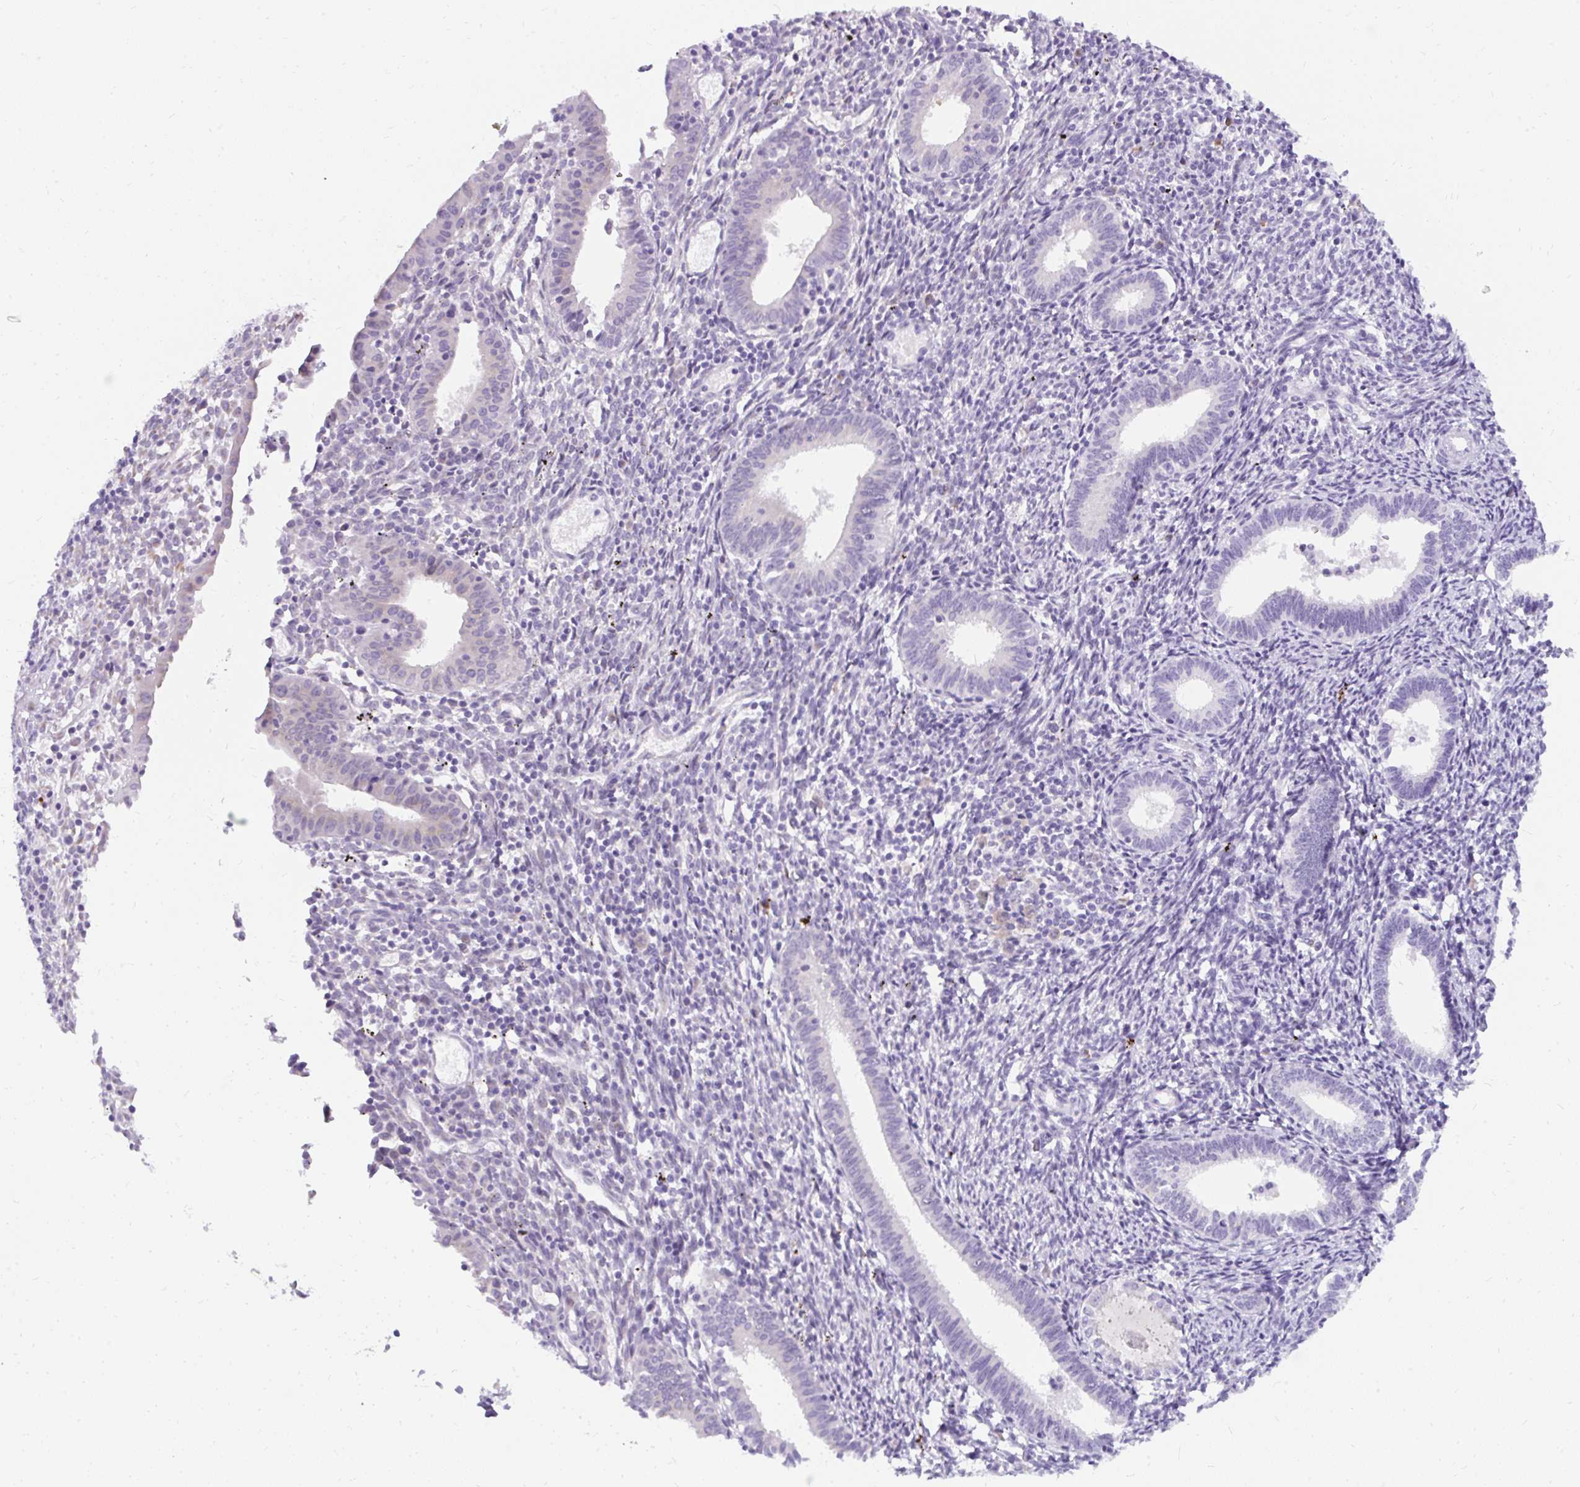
{"staining": {"intensity": "negative", "quantity": "none", "location": "none"}, "tissue": "endometrium", "cell_type": "Cells in endometrial stroma", "image_type": "normal", "snomed": [{"axis": "morphology", "description": "Normal tissue, NOS"}, {"axis": "topography", "description": "Endometrium"}], "caption": "IHC histopathology image of unremarkable human endometrium stained for a protein (brown), which displays no positivity in cells in endometrial stroma. (IHC, brightfield microscopy, high magnification).", "gene": "GOLGA8A", "patient": {"sex": "female", "age": 41}}